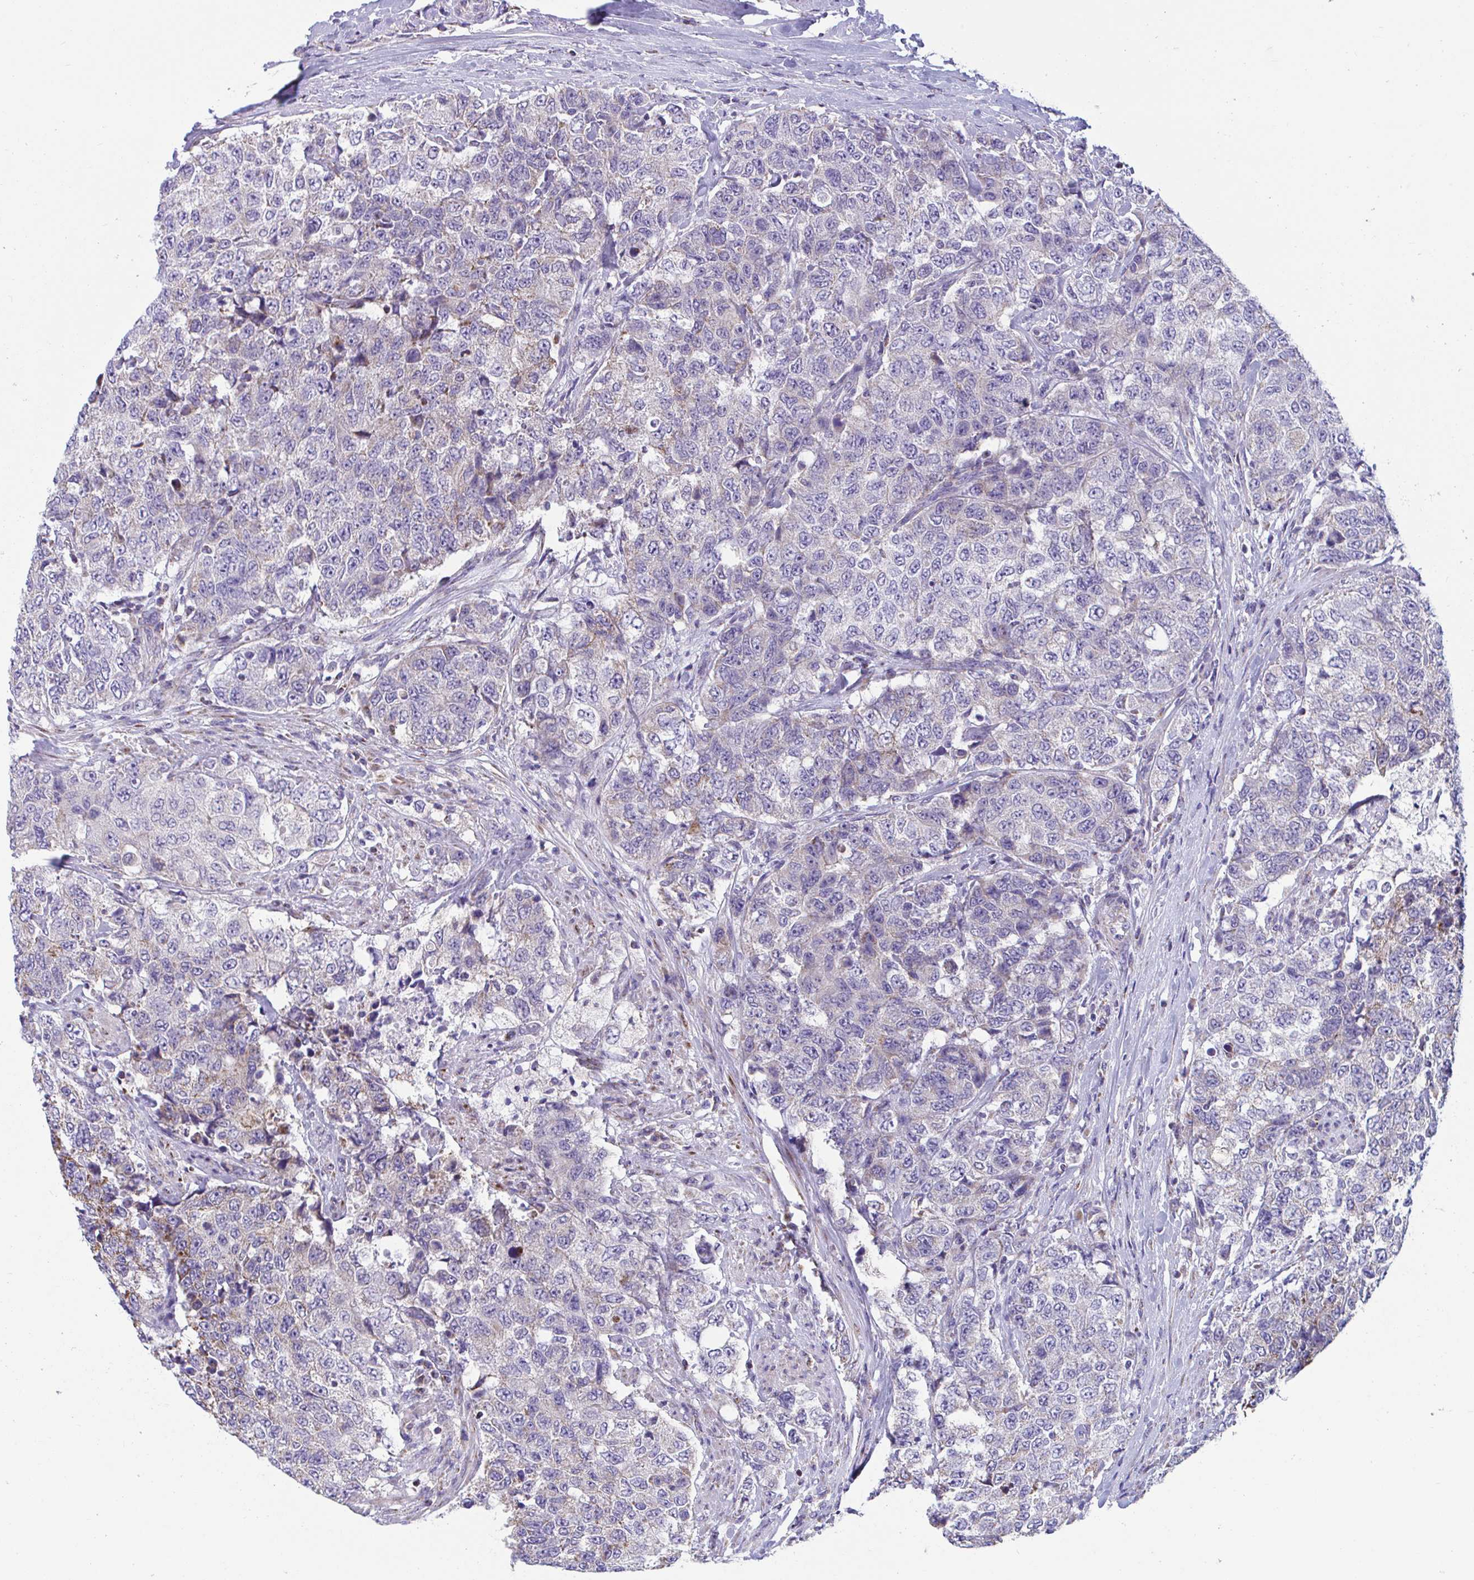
{"staining": {"intensity": "weak", "quantity": "25%-75%", "location": "cytoplasmic/membranous"}, "tissue": "urothelial cancer", "cell_type": "Tumor cells", "image_type": "cancer", "snomed": [{"axis": "morphology", "description": "Urothelial carcinoma, High grade"}, {"axis": "topography", "description": "Urinary bladder"}], "caption": "Protein staining by immunohistochemistry demonstrates weak cytoplasmic/membranous staining in approximately 25%-75% of tumor cells in high-grade urothelial carcinoma.", "gene": "OR13A1", "patient": {"sex": "female", "age": 78}}